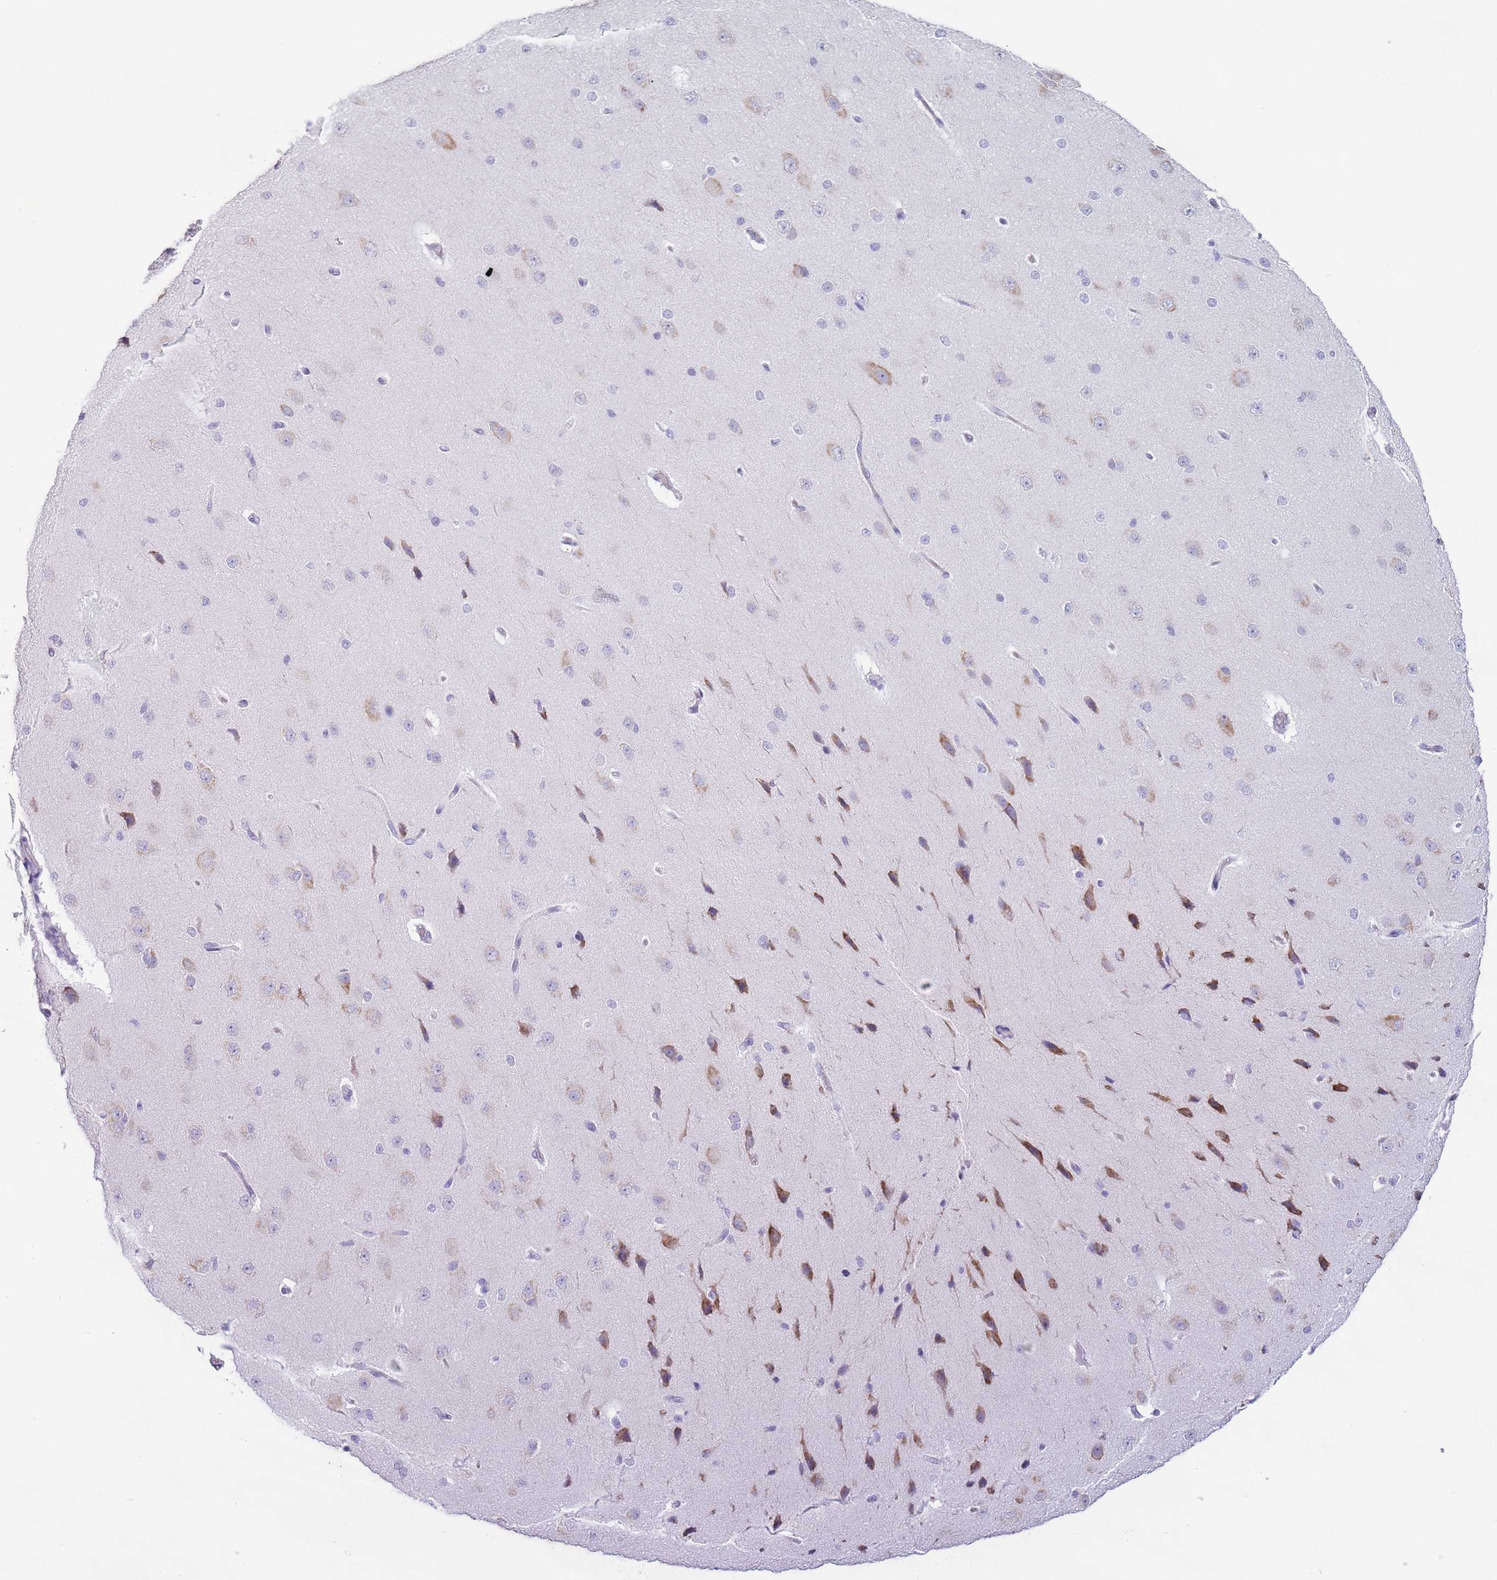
{"staining": {"intensity": "negative", "quantity": "none", "location": "none"}, "tissue": "cerebral cortex", "cell_type": "Endothelial cells", "image_type": "normal", "snomed": [{"axis": "morphology", "description": "Normal tissue, NOS"}, {"axis": "morphology", "description": "Developmental malformation"}, {"axis": "topography", "description": "Cerebral cortex"}], "caption": "The micrograph demonstrates no significant staining in endothelial cells of cerebral cortex.", "gene": "HYOU1", "patient": {"sex": "female", "age": 30}}